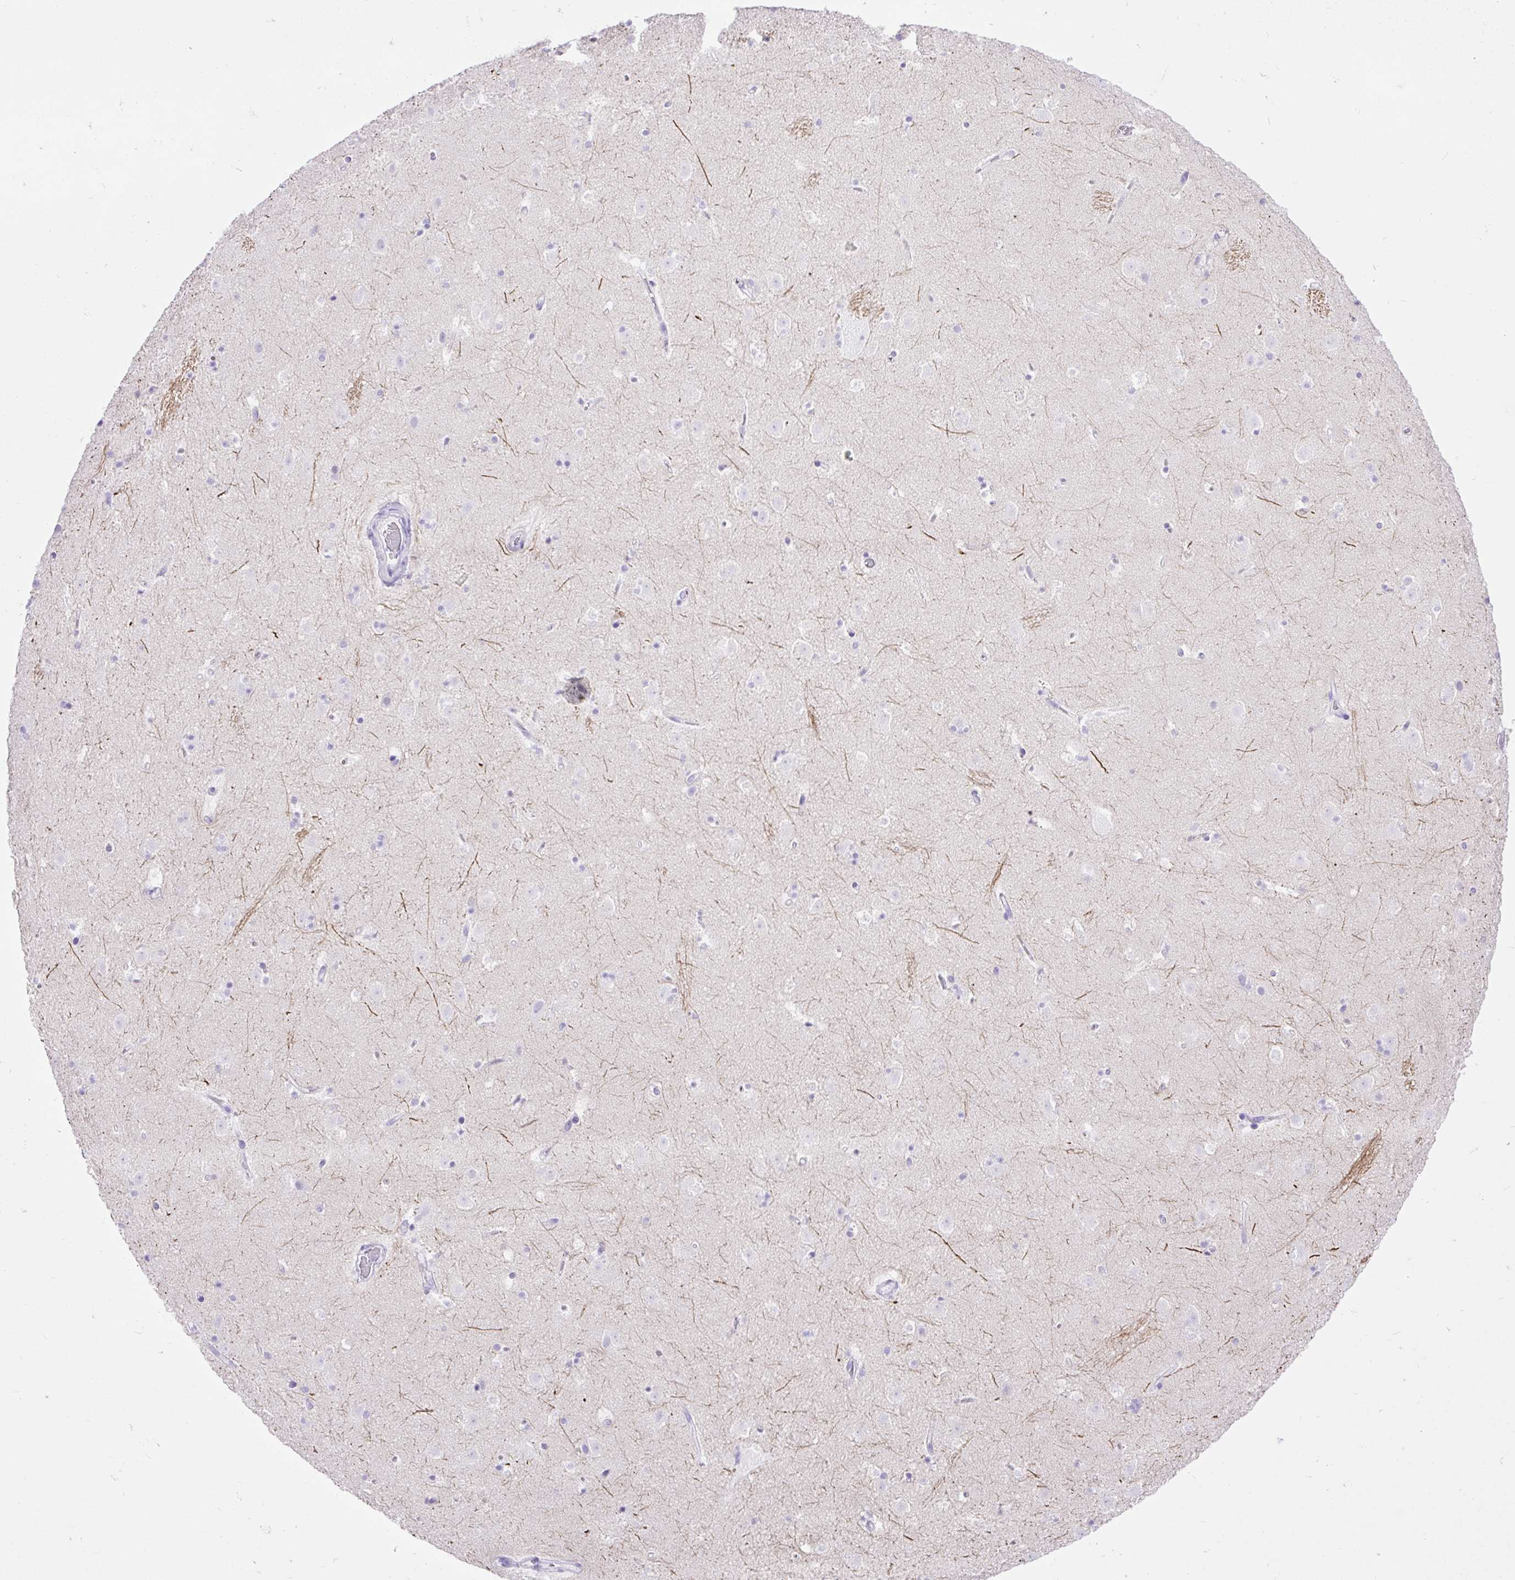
{"staining": {"intensity": "negative", "quantity": "none", "location": "none"}, "tissue": "caudate", "cell_type": "Glial cells", "image_type": "normal", "snomed": [{"axis": "morphology", "description": "Normal tissue, NOS"}, {"axis": "topography", "description": "Lateral ventricle wall"}], "caption": "This is an immunohistochemistry micrograph of unremarkable caudate. There is no expression in glial cells.", "gene": "ZNF256", "patient": {"sex": "male", "age": 37}}